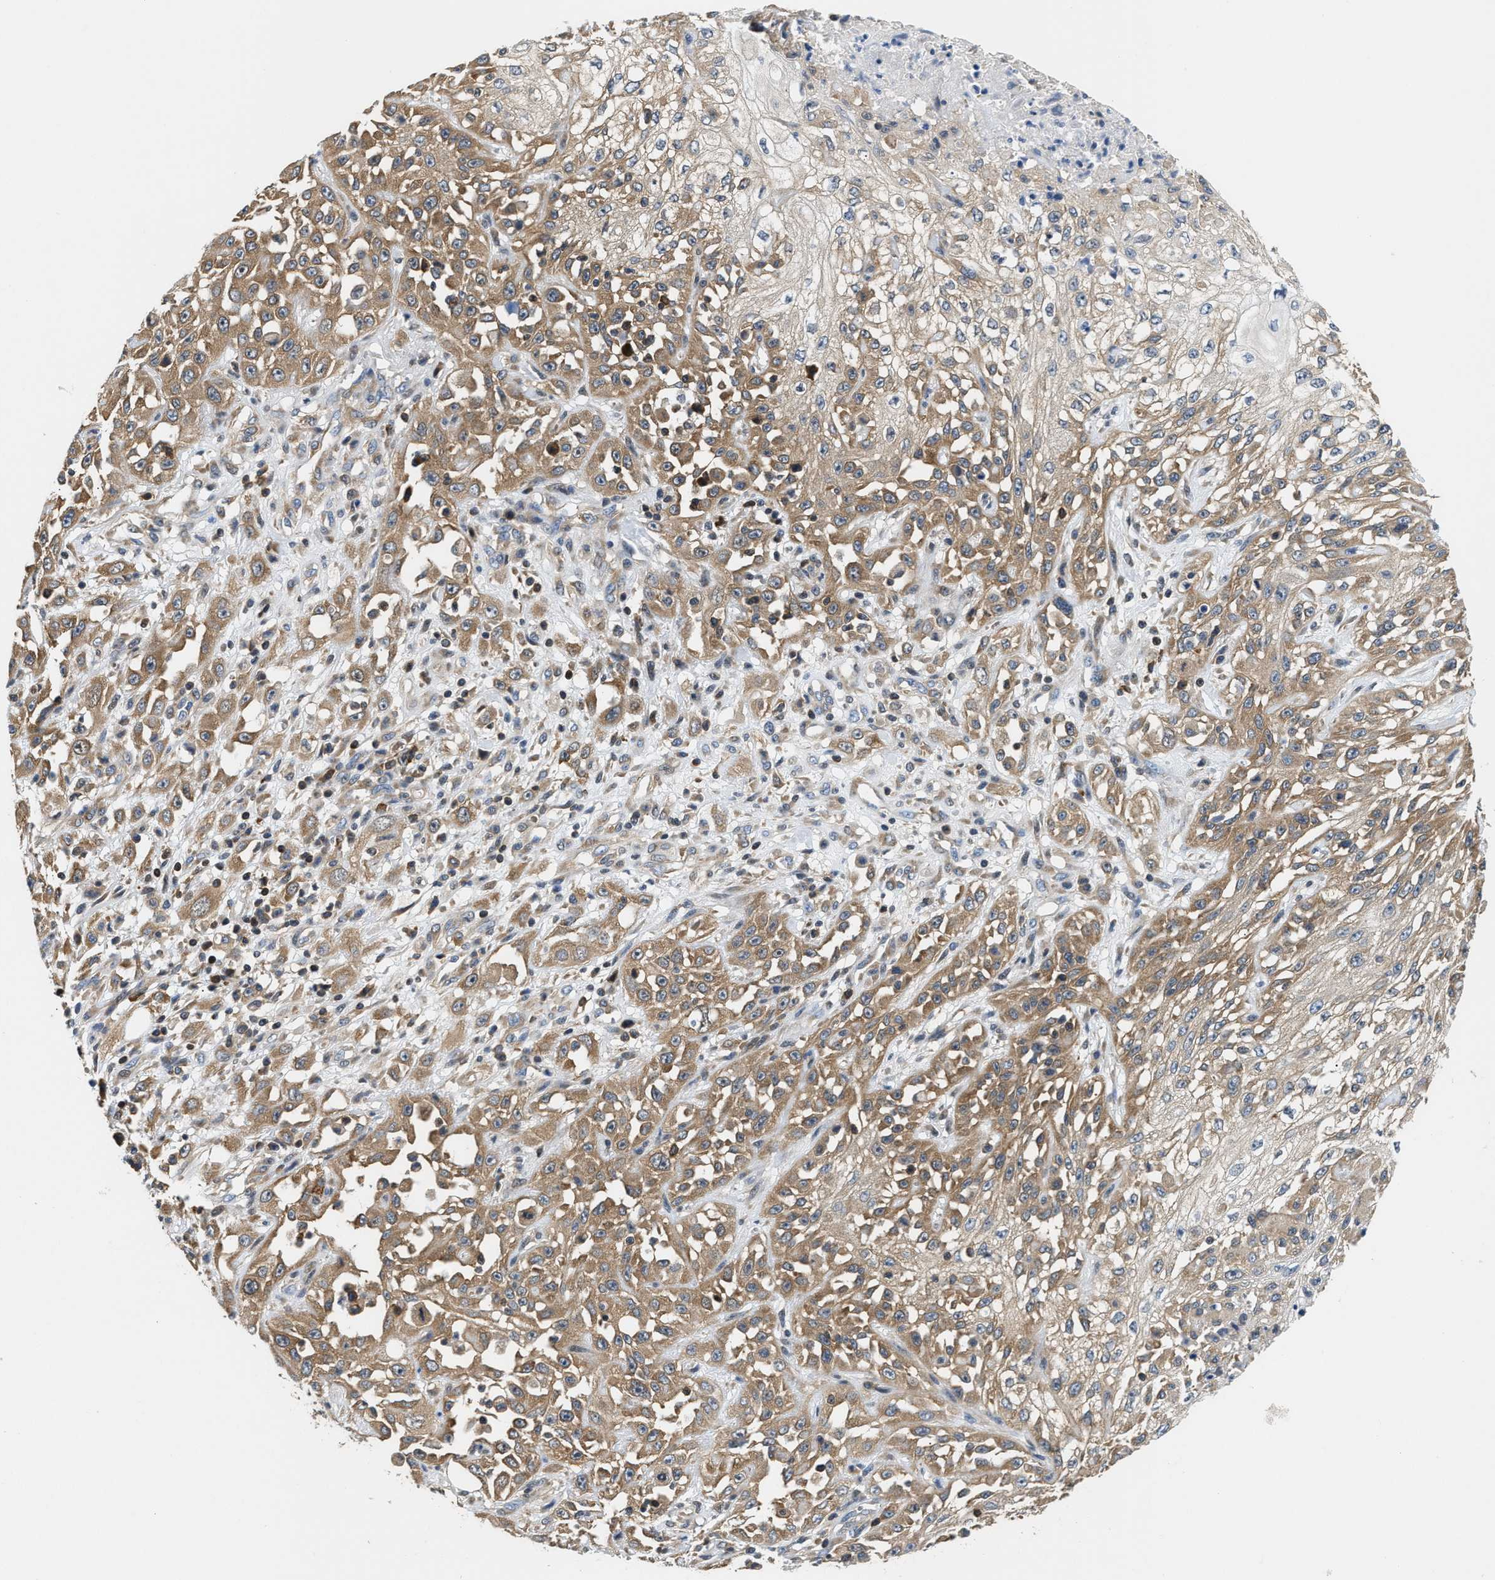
{"staining": {"intensity": "moderate", "quantity": "25%-75%", "location": "cytoplasmic/membranous"}, "tissue": "skin cancer", "cell_type": "Tumor cells", "image_type": "cancer", "snomed": [{"axis": "morphology", "description": "Squamous cell carcinoma, NOS"}, {"axis": "morphology", "description": "Squamous cell carcinoma, metastatic, NOS"}, {"axis": "topography", "description": "Skin"}, {"axis": "topography", "description": "Lymph node"}], "caption": "Skin cancer stained with DAB immunohistochemistry displays medium levels of moderate cytoplasmic/membranous expression in approximately 25%-75% of tumor cells.", "gene": "CCM2", "patient": {"sex": "male", "age": 75}}